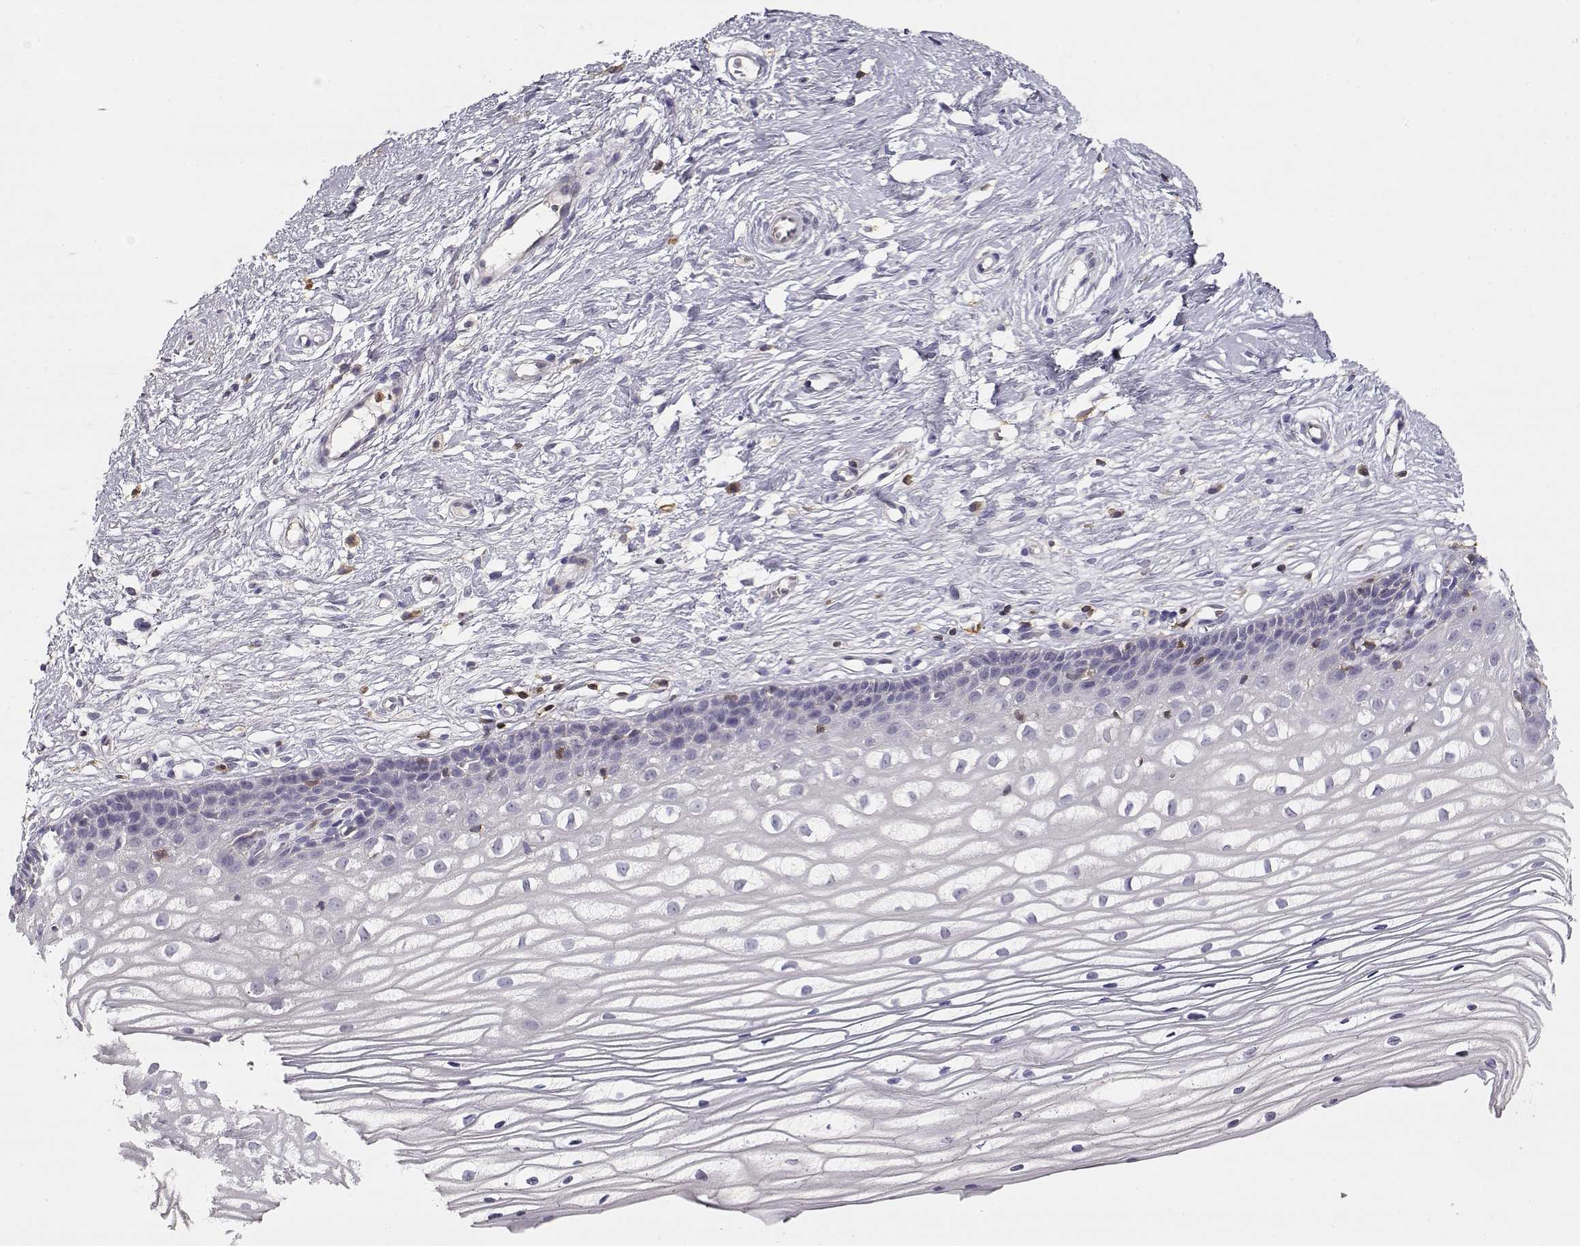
{"staining": {"intensity": "negative", "quantity": "none", "location": "none"}, "tissue": "cervix", "cell_type": "Glandular cells", "image_type": "normal", "snomed": [{"axis": "morphology", "description": "Normal tissue, NOS"}, {"axis": "topography", "description": "Cervix"}], "caption": "IHC of benign human cervix displays no staining in glandular cells.", "gene": "VAV1", "patient": {"sex": "female", "age": 40}}